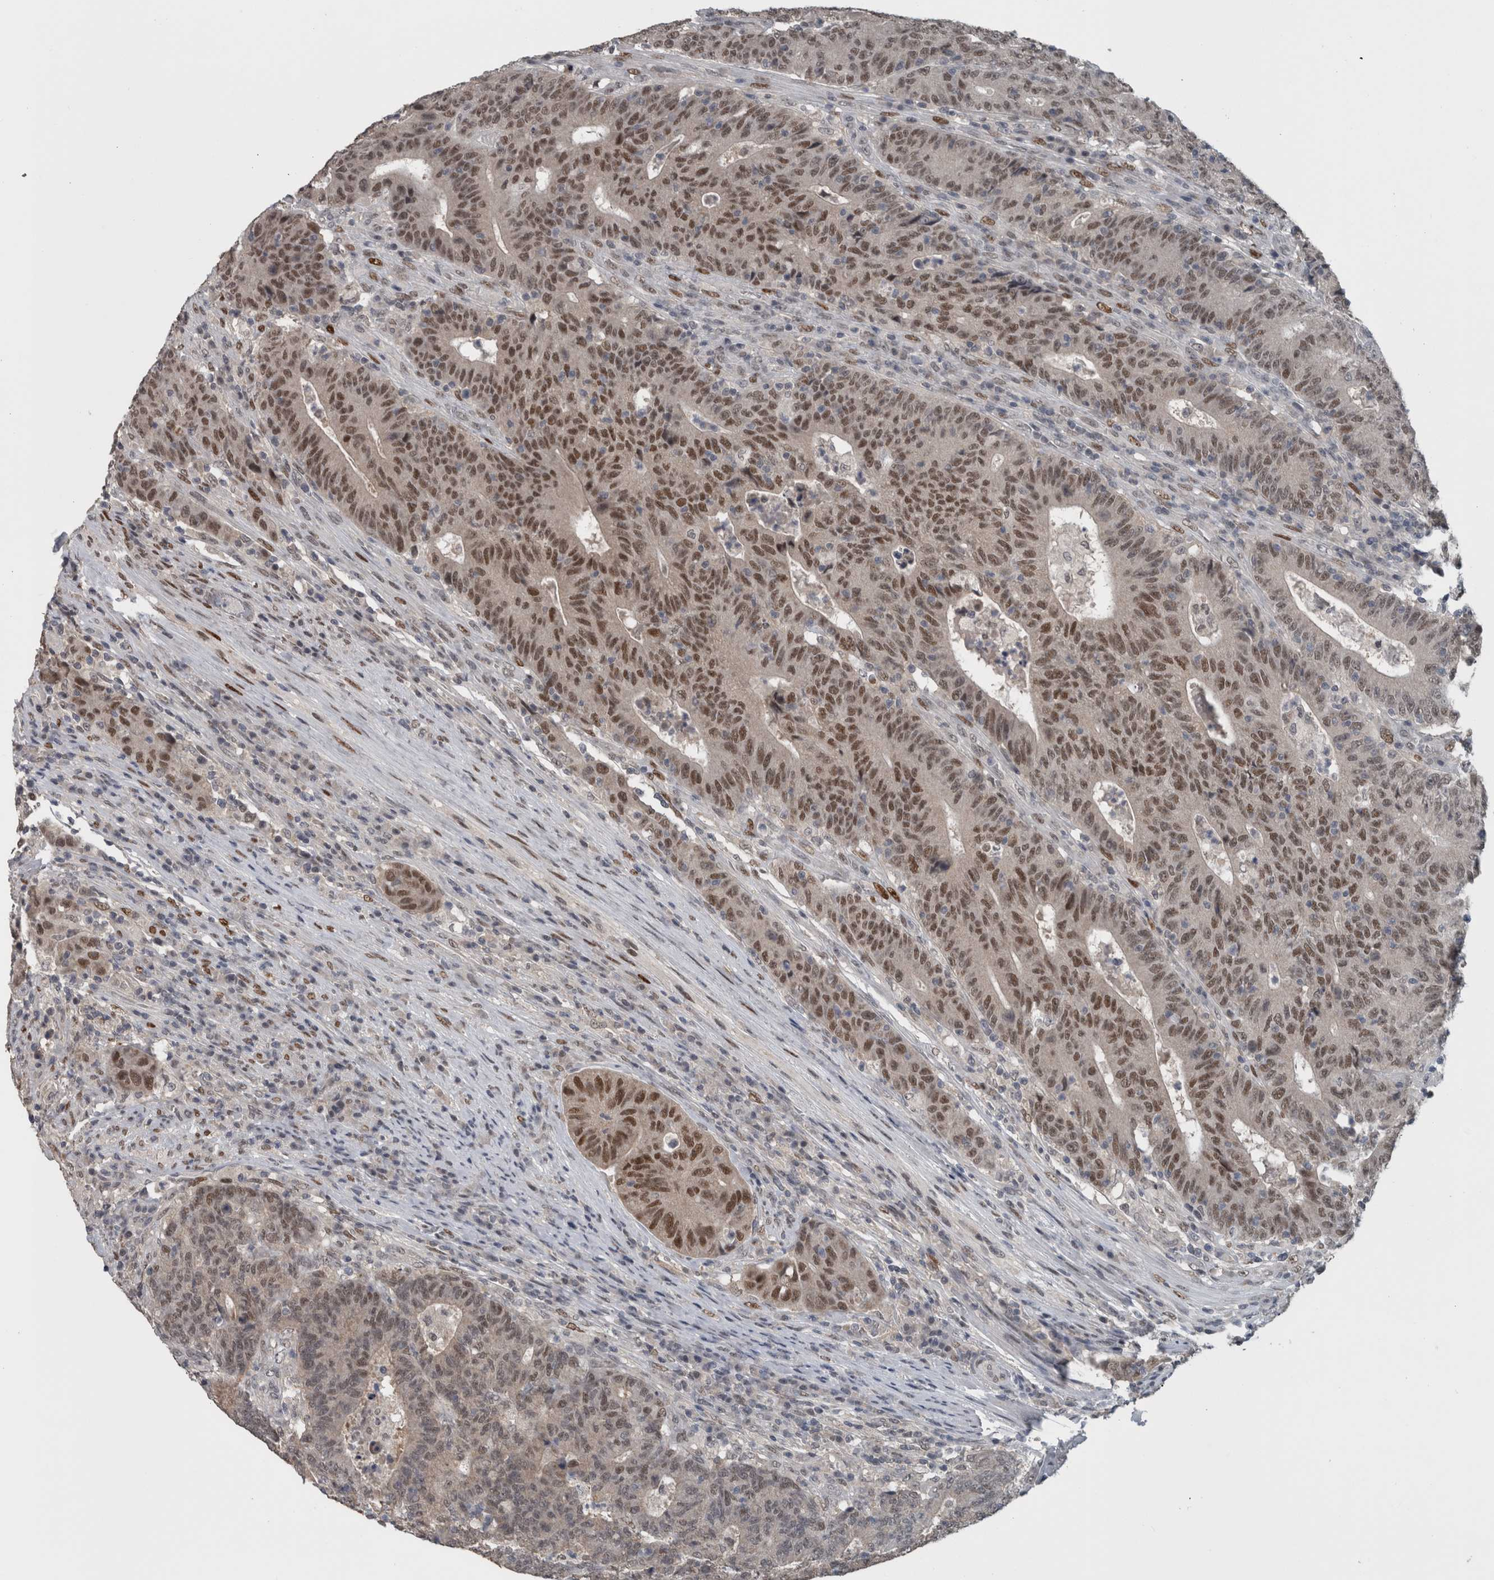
{"staining": {"intensity": "moderate", "quantity": ">75%", "location": "nuclear"}, "tissue": "colorectal cancer", "cell_type": "Tumor cells", "image_type": "cancer", "snomed": [{"axis": "morphology", "description": "Normal tissue, NOS"}, {"axis": "morphology", "description": "Adenocarcinoma, NOS"}, {"axis": "topography", "description": "Colon"}], "caption": "Tumor cells demonstrate medium levels of moderate nuclear positivity in about >75% of cells in human colorectal cancer (adenocarcinoma).", "gene": "ZBTB21", "patient": {"sex": "female", "age": 75}}